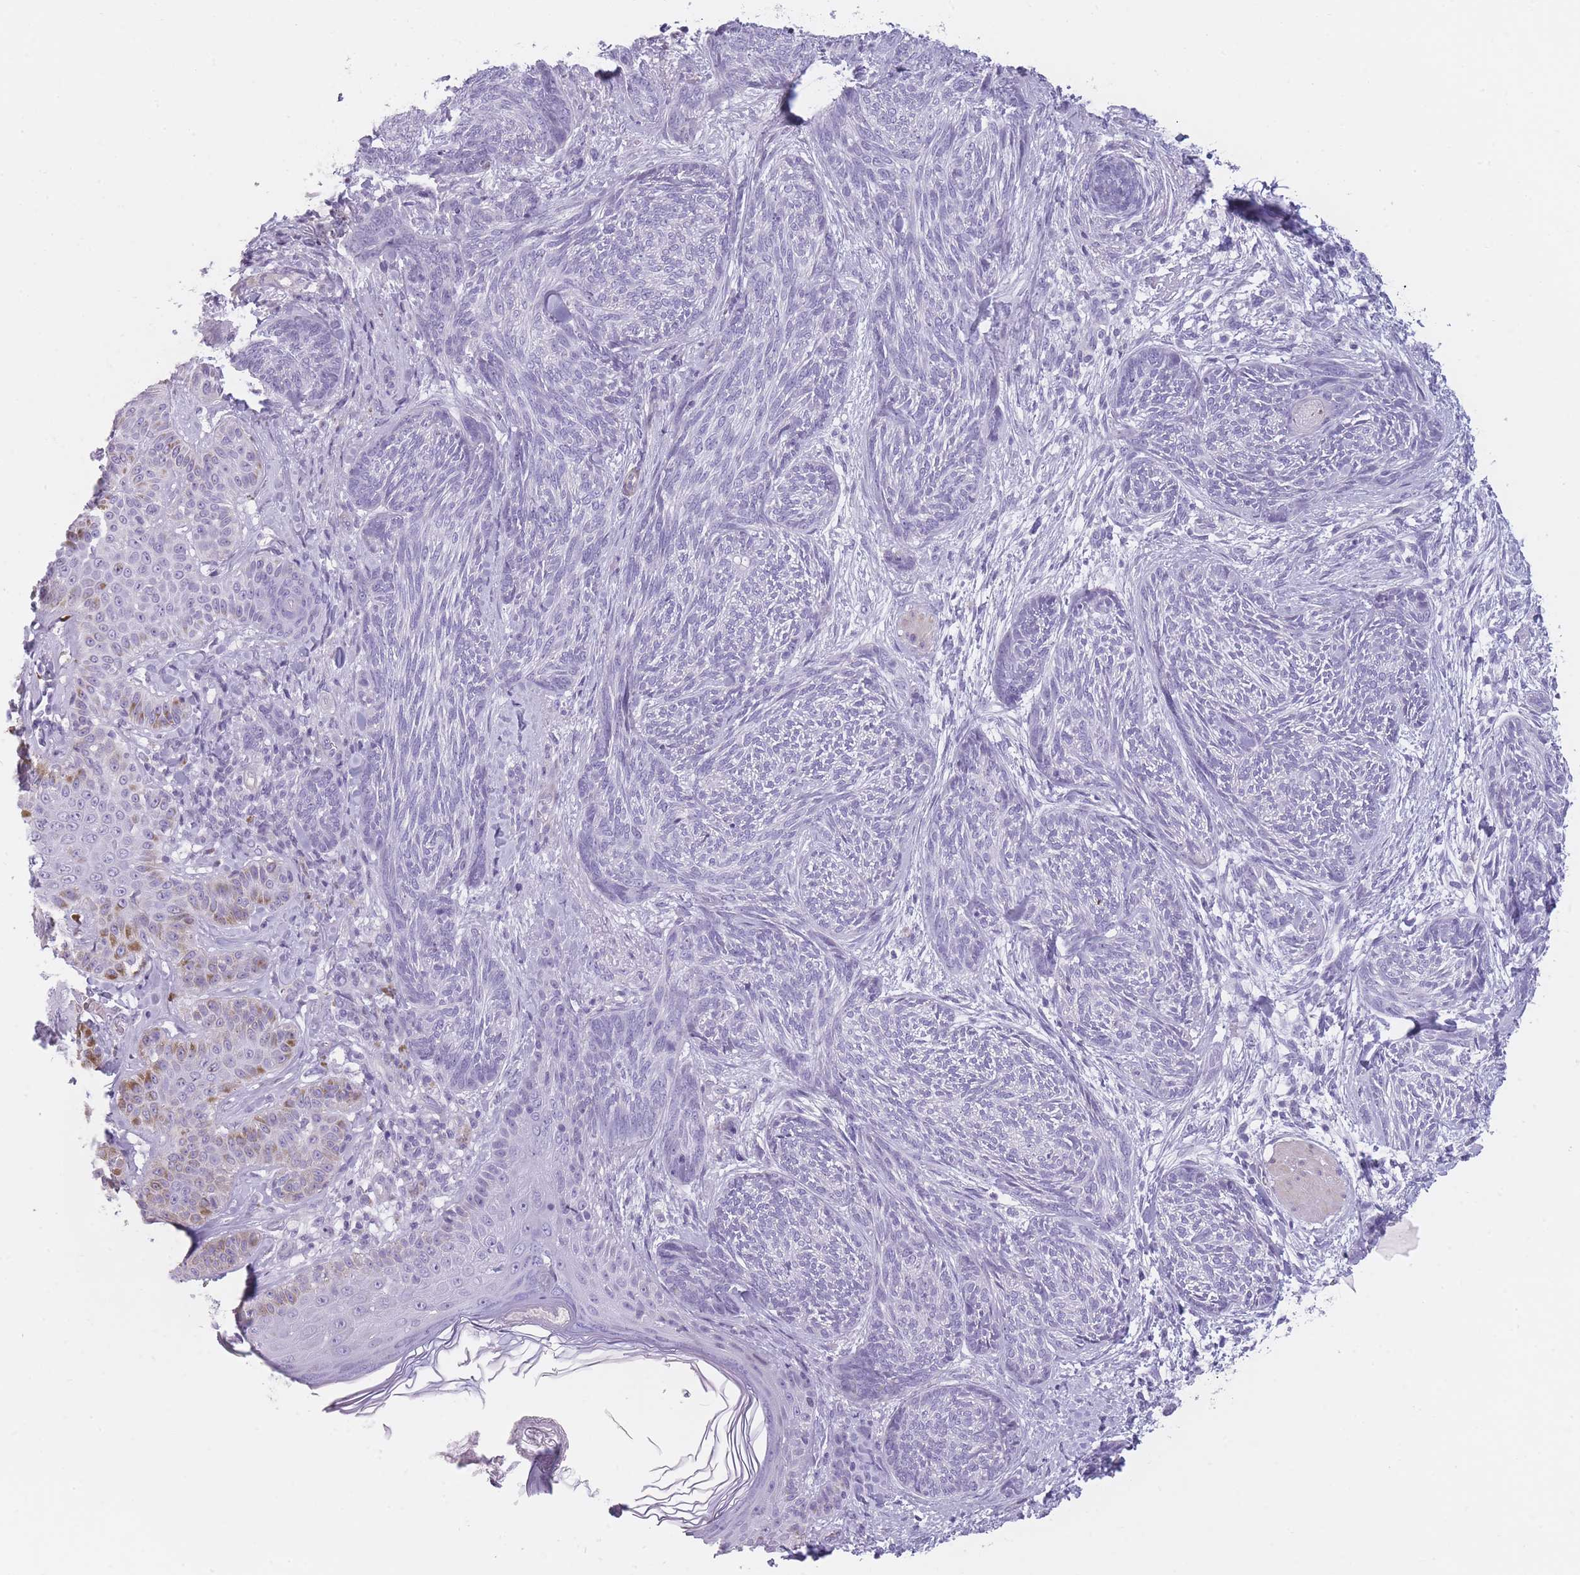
{"staining": {"intensity": "negative", "quantity": "none", "location": "none"}, "tissue": "skin cancer", "cell_type": "Tumor cells", "image_type": "cancer", "snomed": [{"axis": "morphology", "description": "Basal cell carcinoma"}, {"axis": "topography", "description": "Skin"}], "caption": "The immunohistochemistry micrograph has no significant expression in tumor cells of skin cancer tissue.", "gene": "GGT1", "patient": {"sex": "male", "age": 73}}